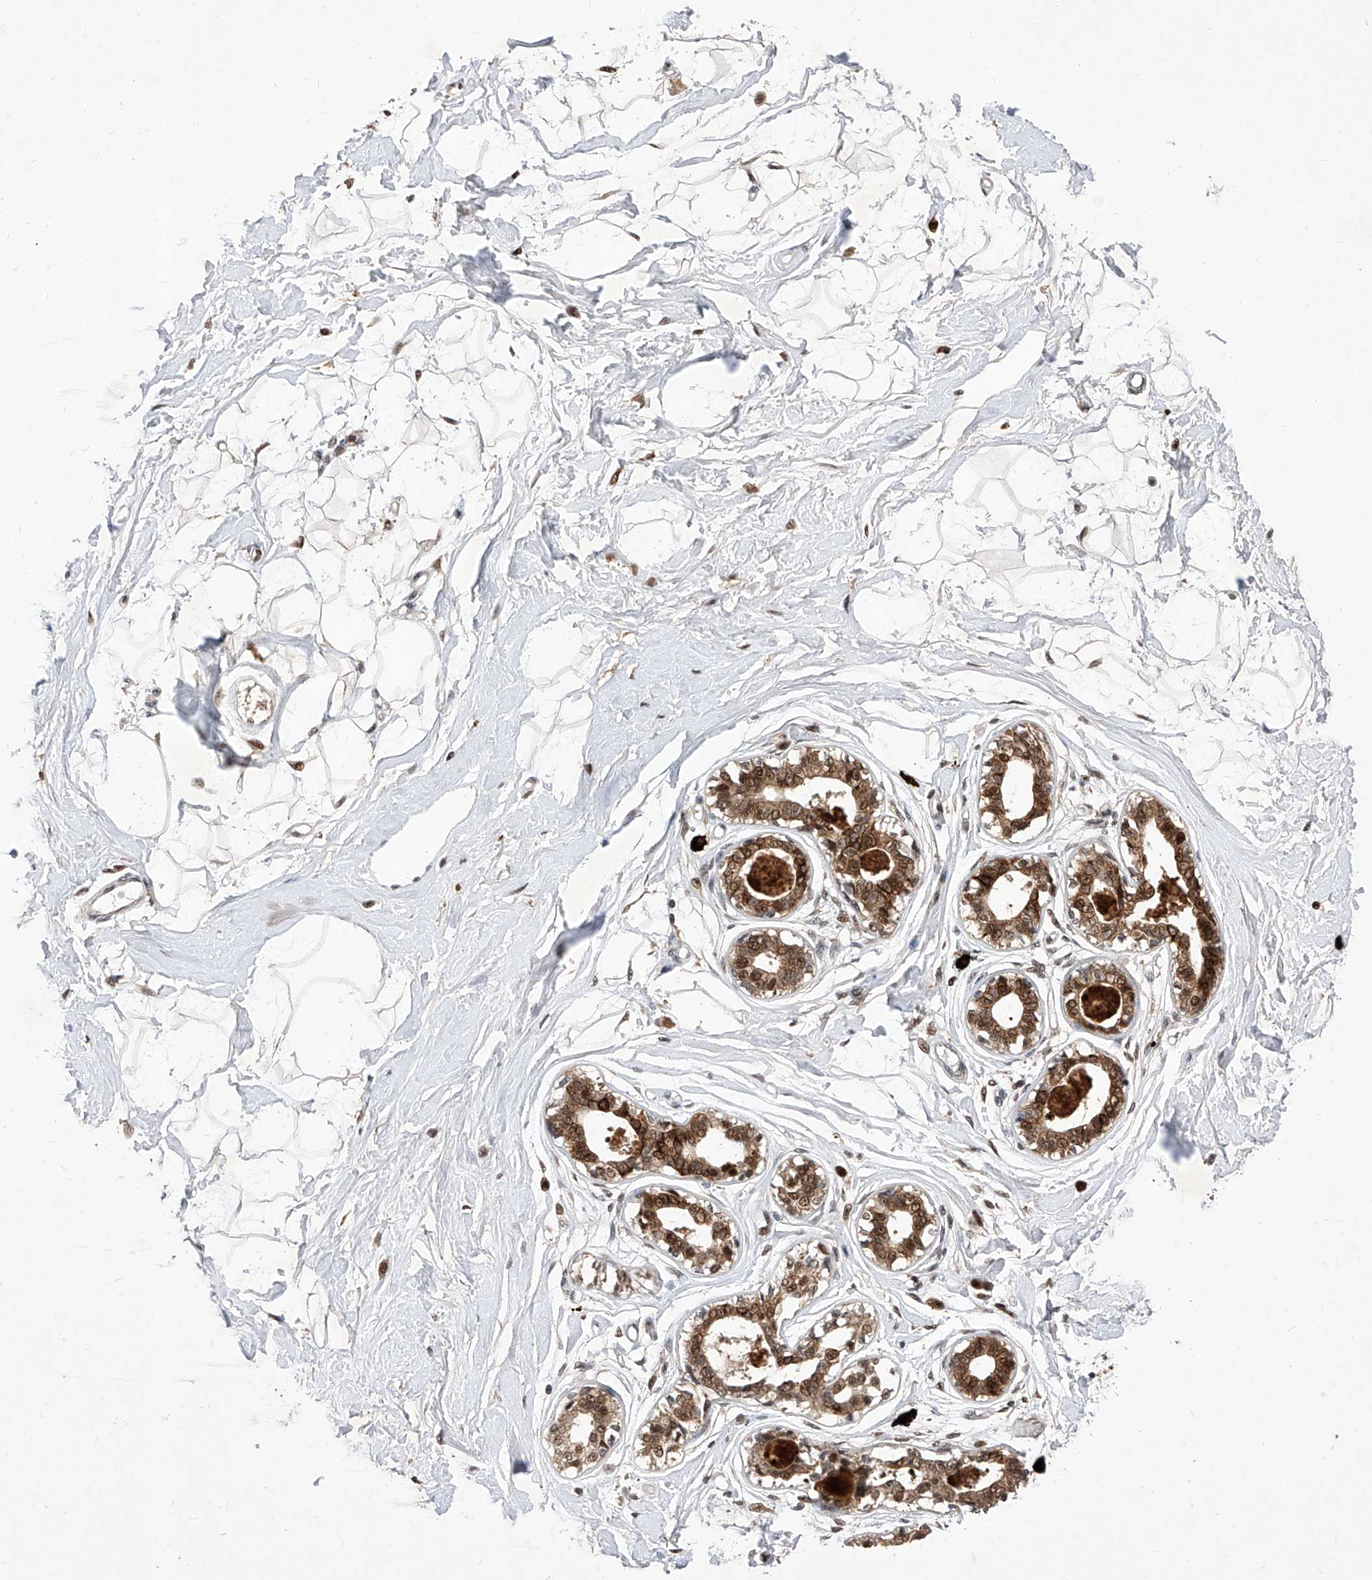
{"staining": {"intensity": "moderate", "quantity": "25%-75%", "location": "cytoplasmic/membranous,nuclear"}, "tissue": "breast", "cell_type": "Adipocytes", "image_type": "normal", "snomed": [{"axis": "morphology", "description": "Normal tissue, NOS"}, {"axis": "topography", "description": "Breast"}], "caption": "This is an image of IHC staining of normal breast, which shows moderate positivity in the cytoplasmic/membranous,nuclear of adipocytes.", "gene": "LGR4", "patient": {"sex": "female", "age": 45}}